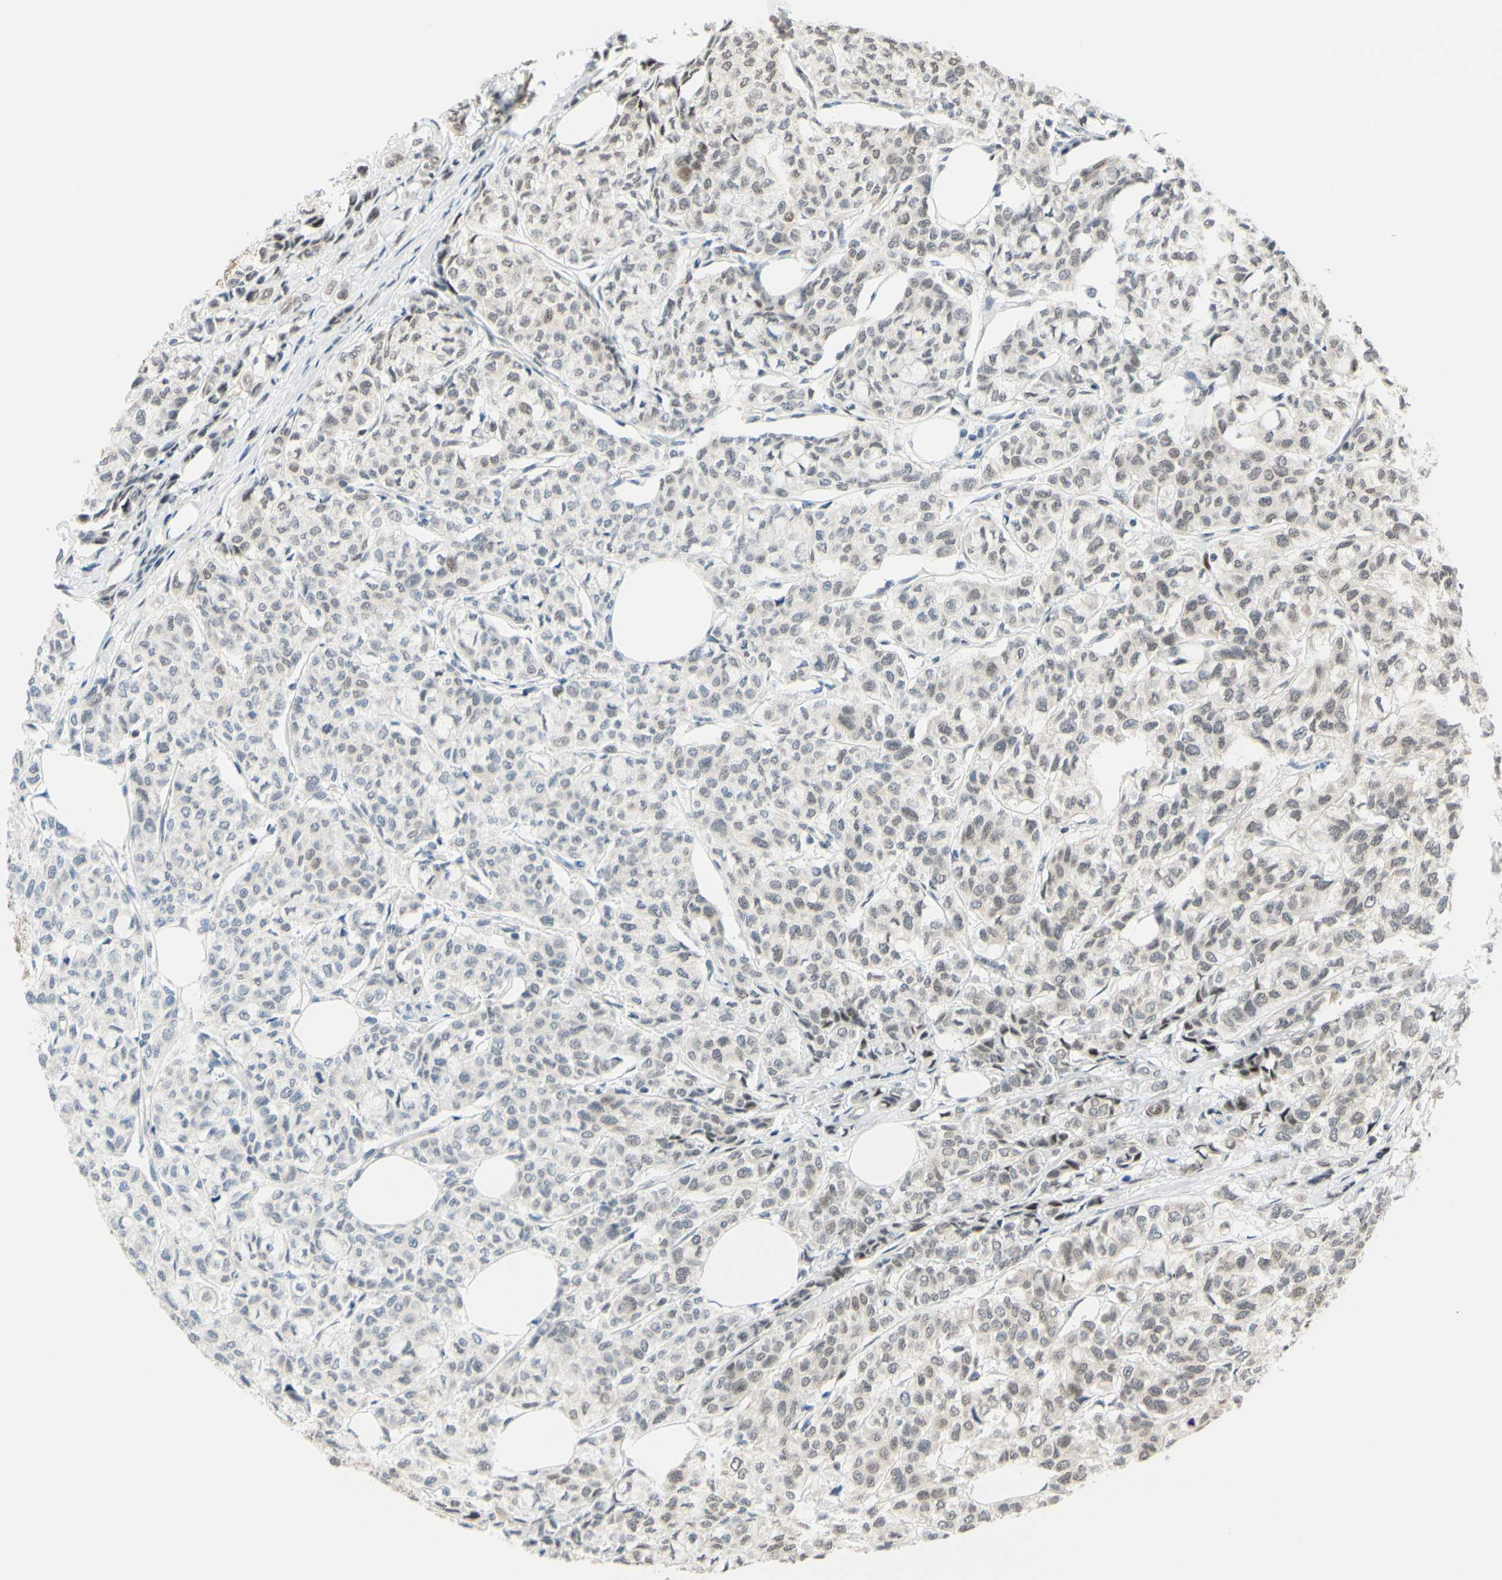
{"staining": {"intensity": "weak", "quantity": "<25%", "location": "nuclear"}, "tissue": "breast cancer", "cell_type": "Tumor cells", "image_type": "cancer", "snomed": [{"axis": "morphology", "description": "Lobular carcinoma"}, {"axis": "topography", "description": "Breast"}], "caption": "Lobular carcinoma (breast) was stained to show a protein in brown. There is no significant positivity in tumor cells.", "gene": "SUFU", "patient": {"sex": "female", "age": 60}}